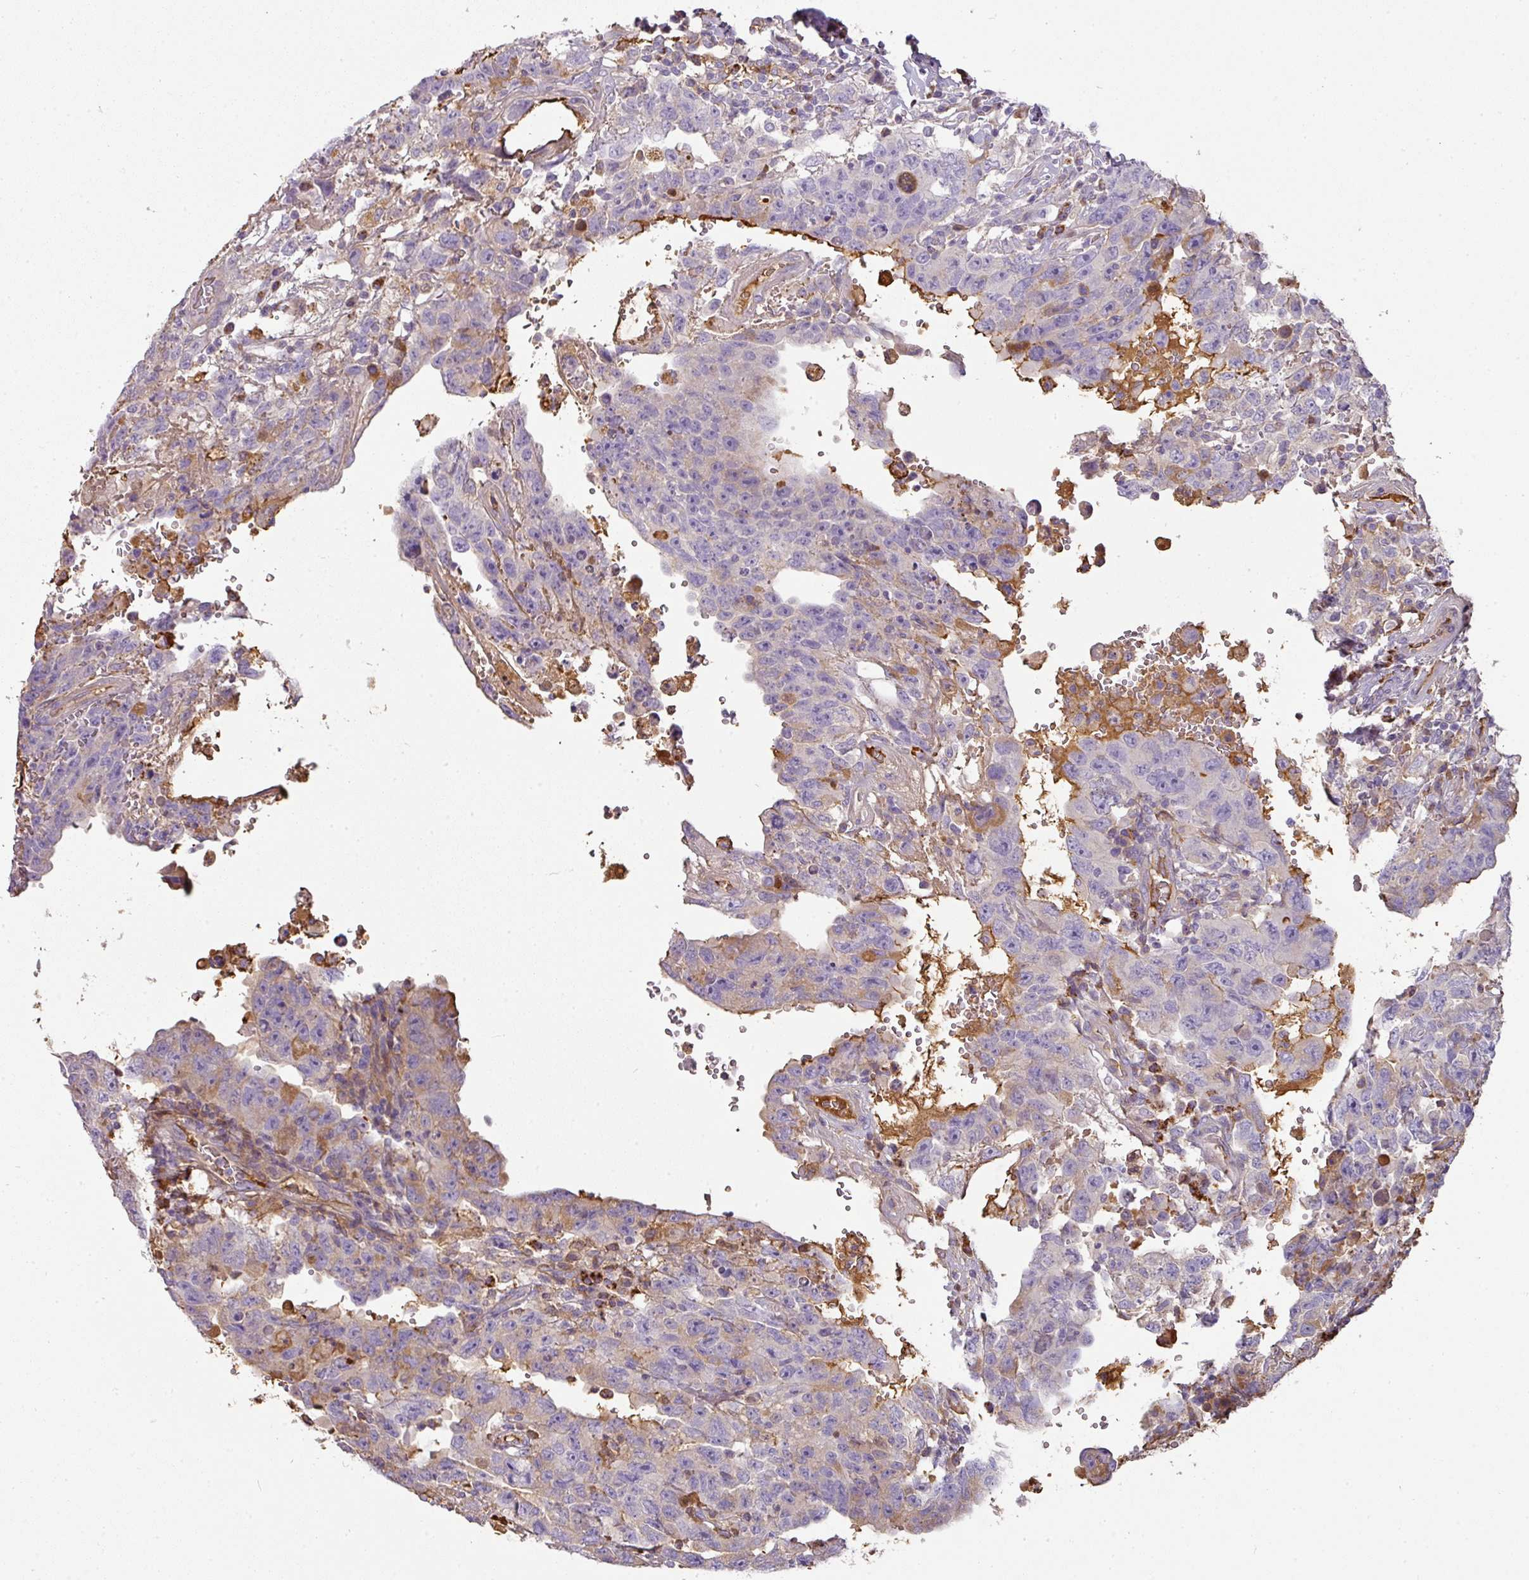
{"staining": {"intensity": "weak", "quantity": "<25%", "location": "cytoplasmic/membranous"}, "tissue": "testis cancer", "cell_type": "Tumor cells", "image_type": "cancer", "snomed": [{"axis": "morphology", "description": "Carcinoma, Embryonal, NOS"}, {"axis": "topography", "description": "Testis"}], "caption": "Immunohistochemistry histopathology image of testis embryonal carcinoma stained for a protein (brown), which demonstrates no staining in tumor cells.", "gene": "CCZ1", "patient": {"sex": "male", "age": 26}}